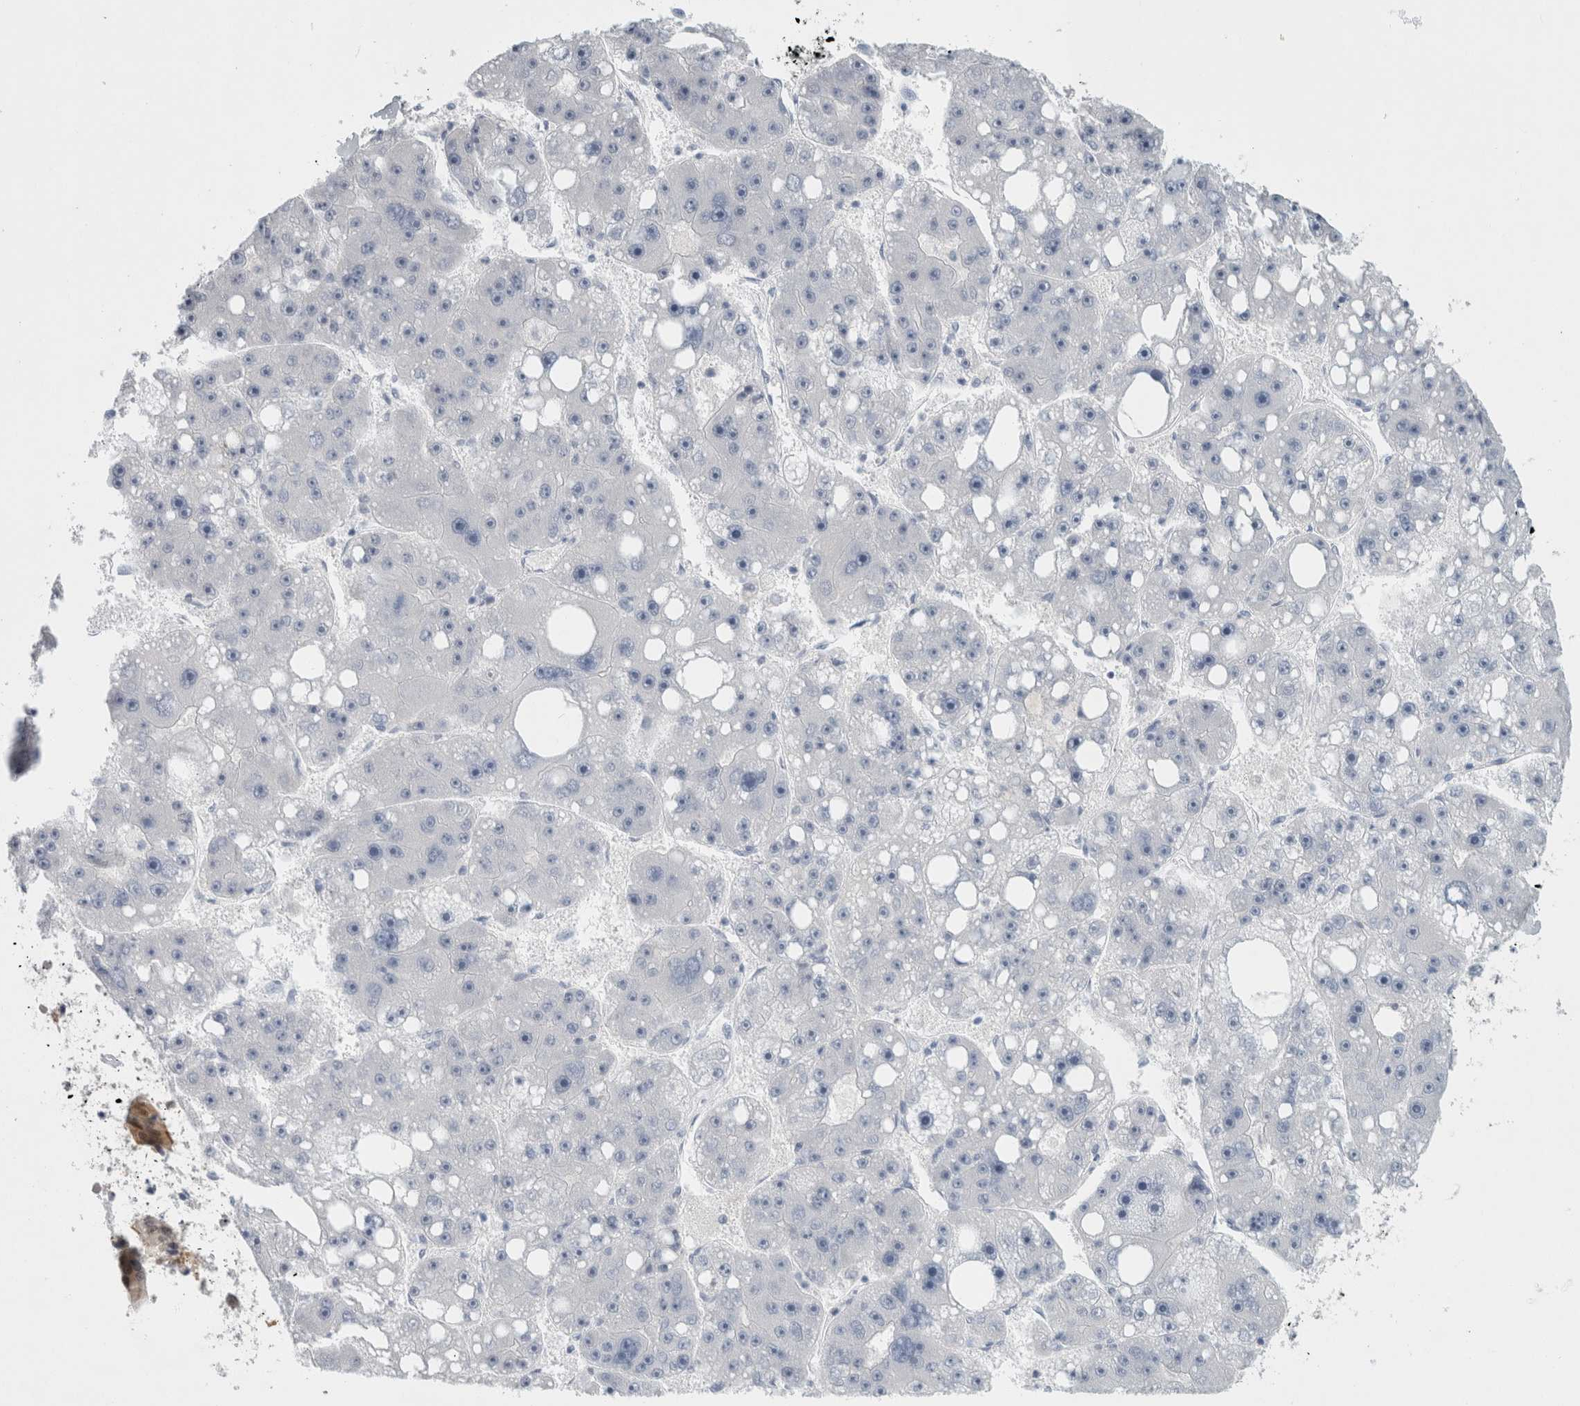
{"staining": {"intensity": "weak", "quantity": "<25%", "location": "cytoplasmic/membranous,nuclear"}, "tissue": "liver cancer", "cell_type": "Tumor cells", "image_type": "cancer", "snomed": [{"axis": "morphology", "description": "Cholangiocarcinoma"}, {"axis": "topography", "description": "Liver"}], "caption": "This is an immunohistochemistry photomicrograph of human cholangiocarcinoma (liver). There is no staining in tumor cells.", "gene": "CASP6", "patient": {"sex": "male", "age": 50}}